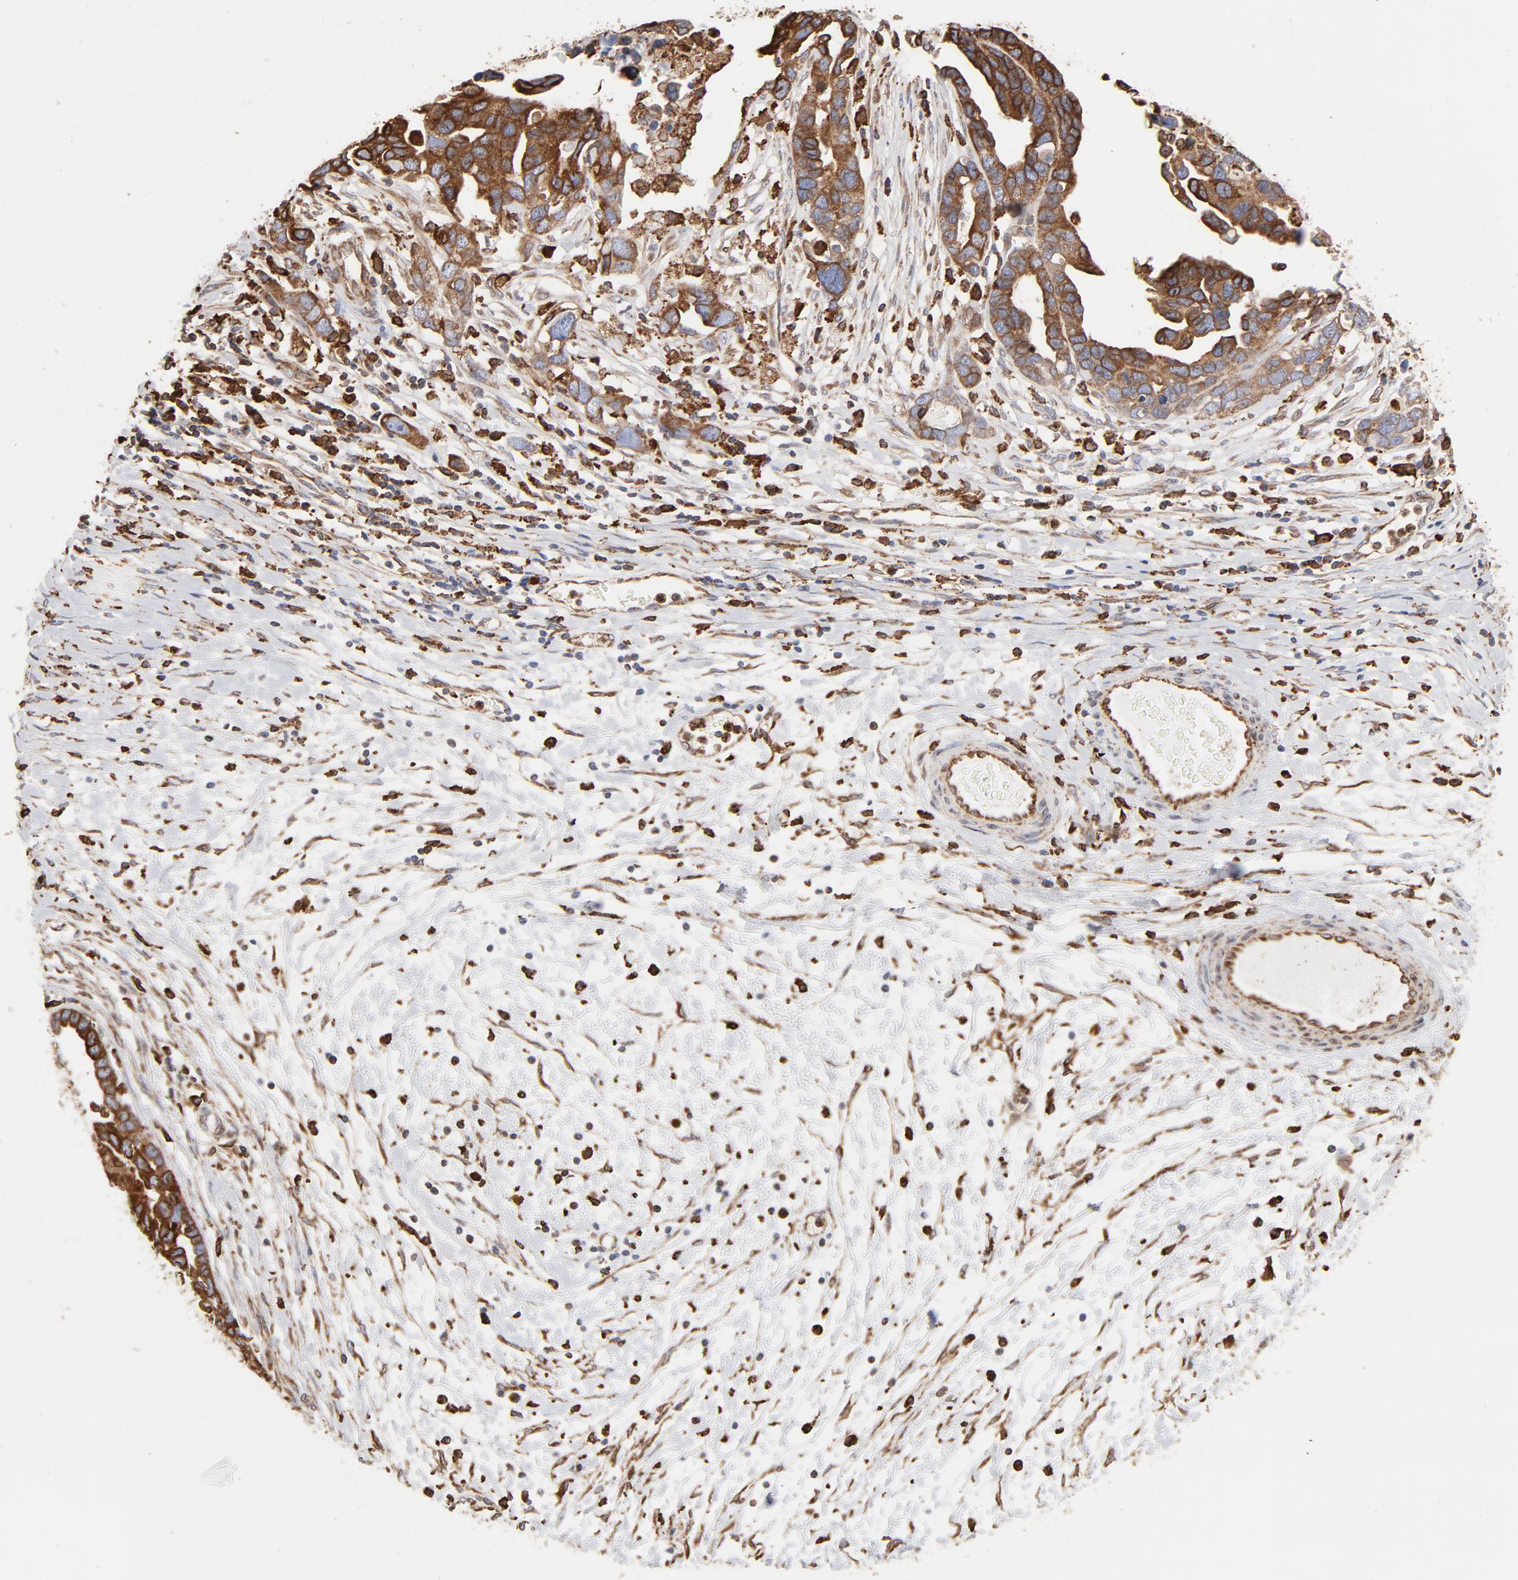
{"staining": {"intensity": "strong", "quantity": ">75%", "location": "cytoplasmic/membranous"}, "tissue": "ovarian cancer", "cell_type": "Tumor cells", "image_type": "cancer", "snomed": [{"axis": "morphology", "description": "Cystadenocarcinoma, serous, NOS"}, {"axis": "topography", "description": "Ovary"}], "caption": "Serous cystadenocarcinoma (ovarian) stained with DAB IHC exhibits high levels of strong cytoplasmic/membranous staining in approximately >75% of tumor cells.", "gene": "CANX", "patient": {"sex": "female", "age": 54}}